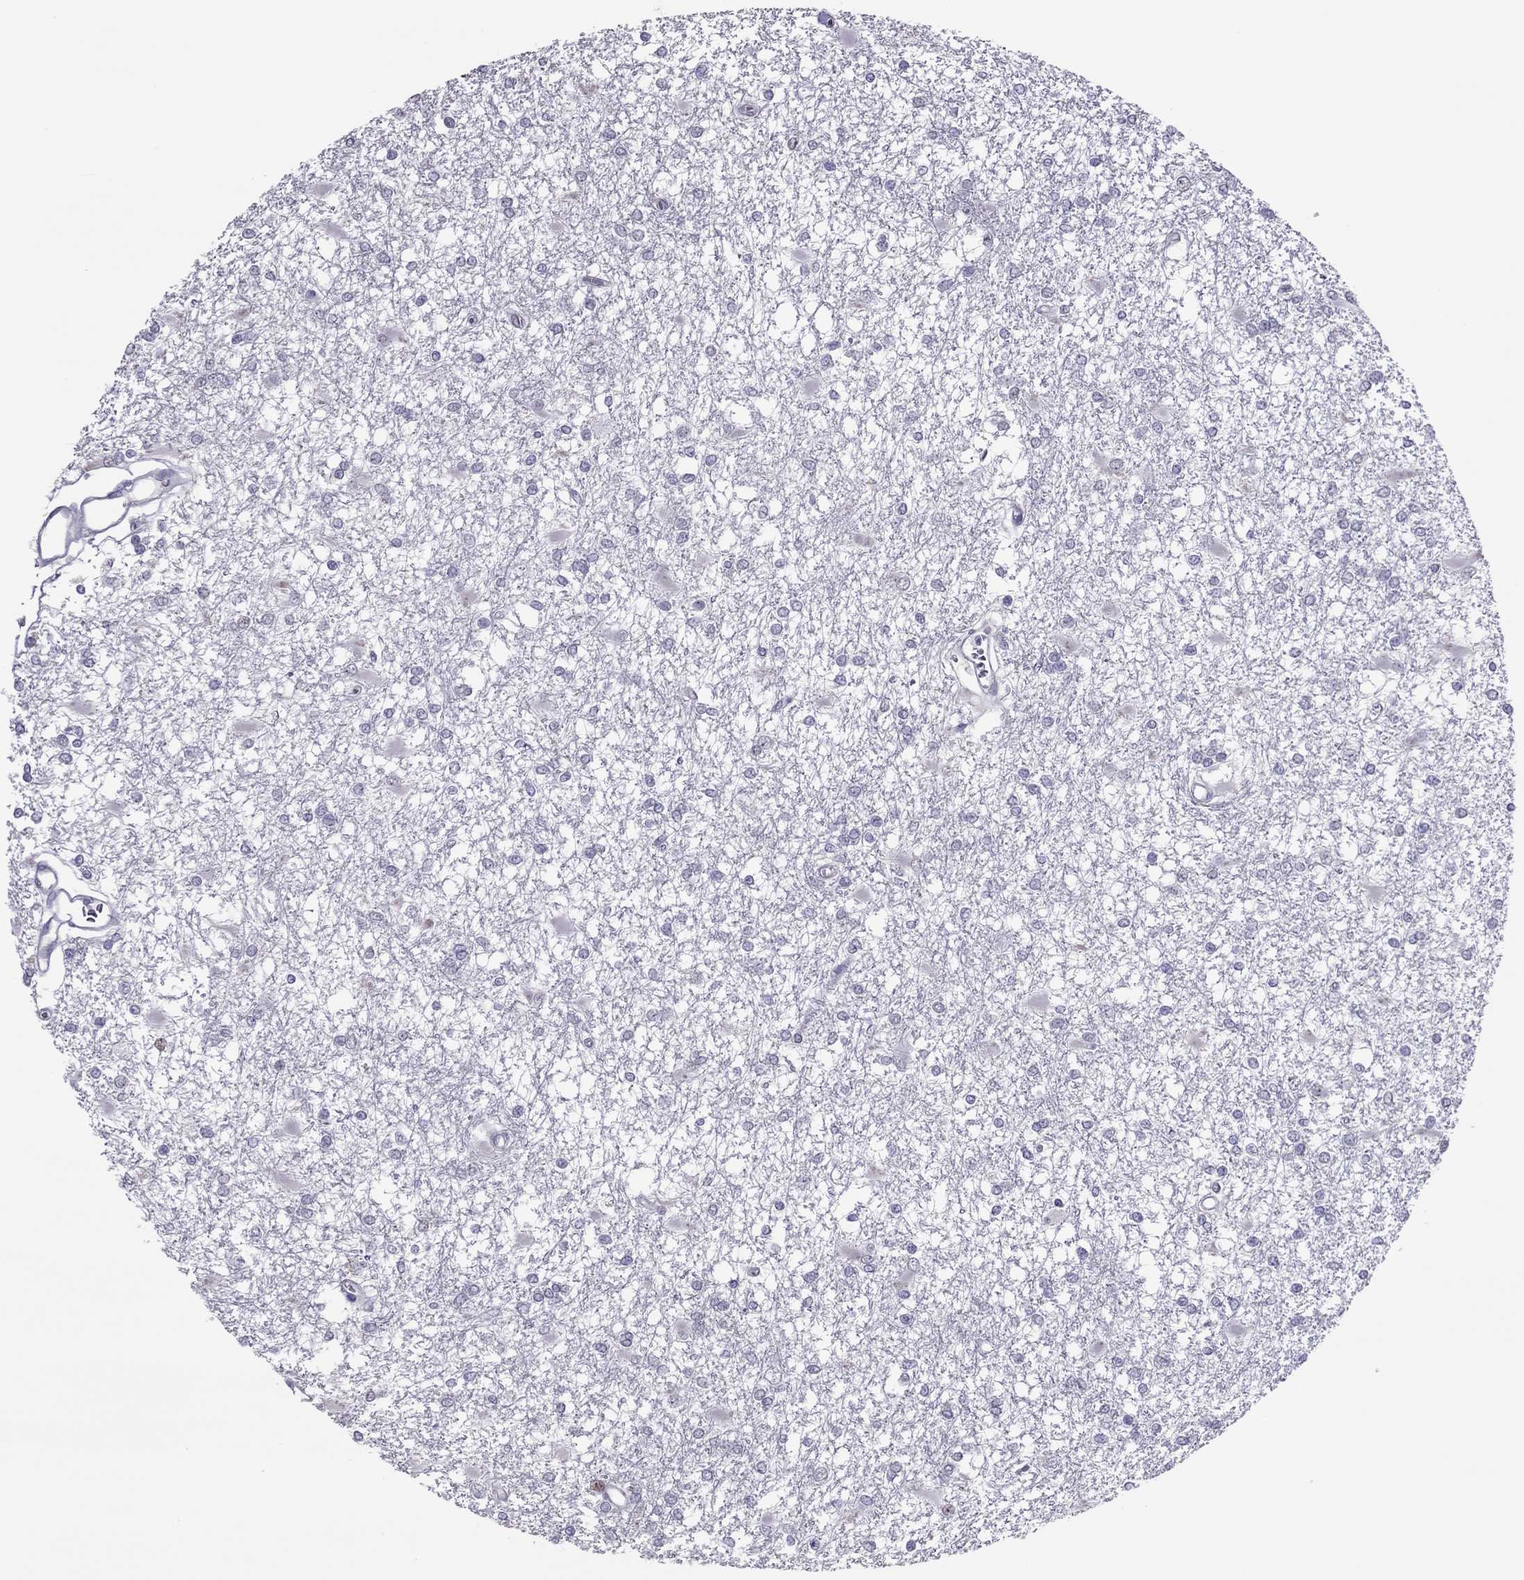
{"staining": {"intensity": "negative", "quantity": "none", "location": "none"}, "tissue": "glioma", "cell_type": "Tumor cells", "image_type": "cancer", "snomed": [{"axis": "morphology", "description": "Glioma, malignant, High grade"}, {"axis": "topography", "description": "Cerebral cortex"}], "caption": "IHC histopathology image of human glioma stained for a protein (brown), which displays no staining in tumor cells.", "gene": "SPINT3", "patient": {"sex": "male", "age": 79}}